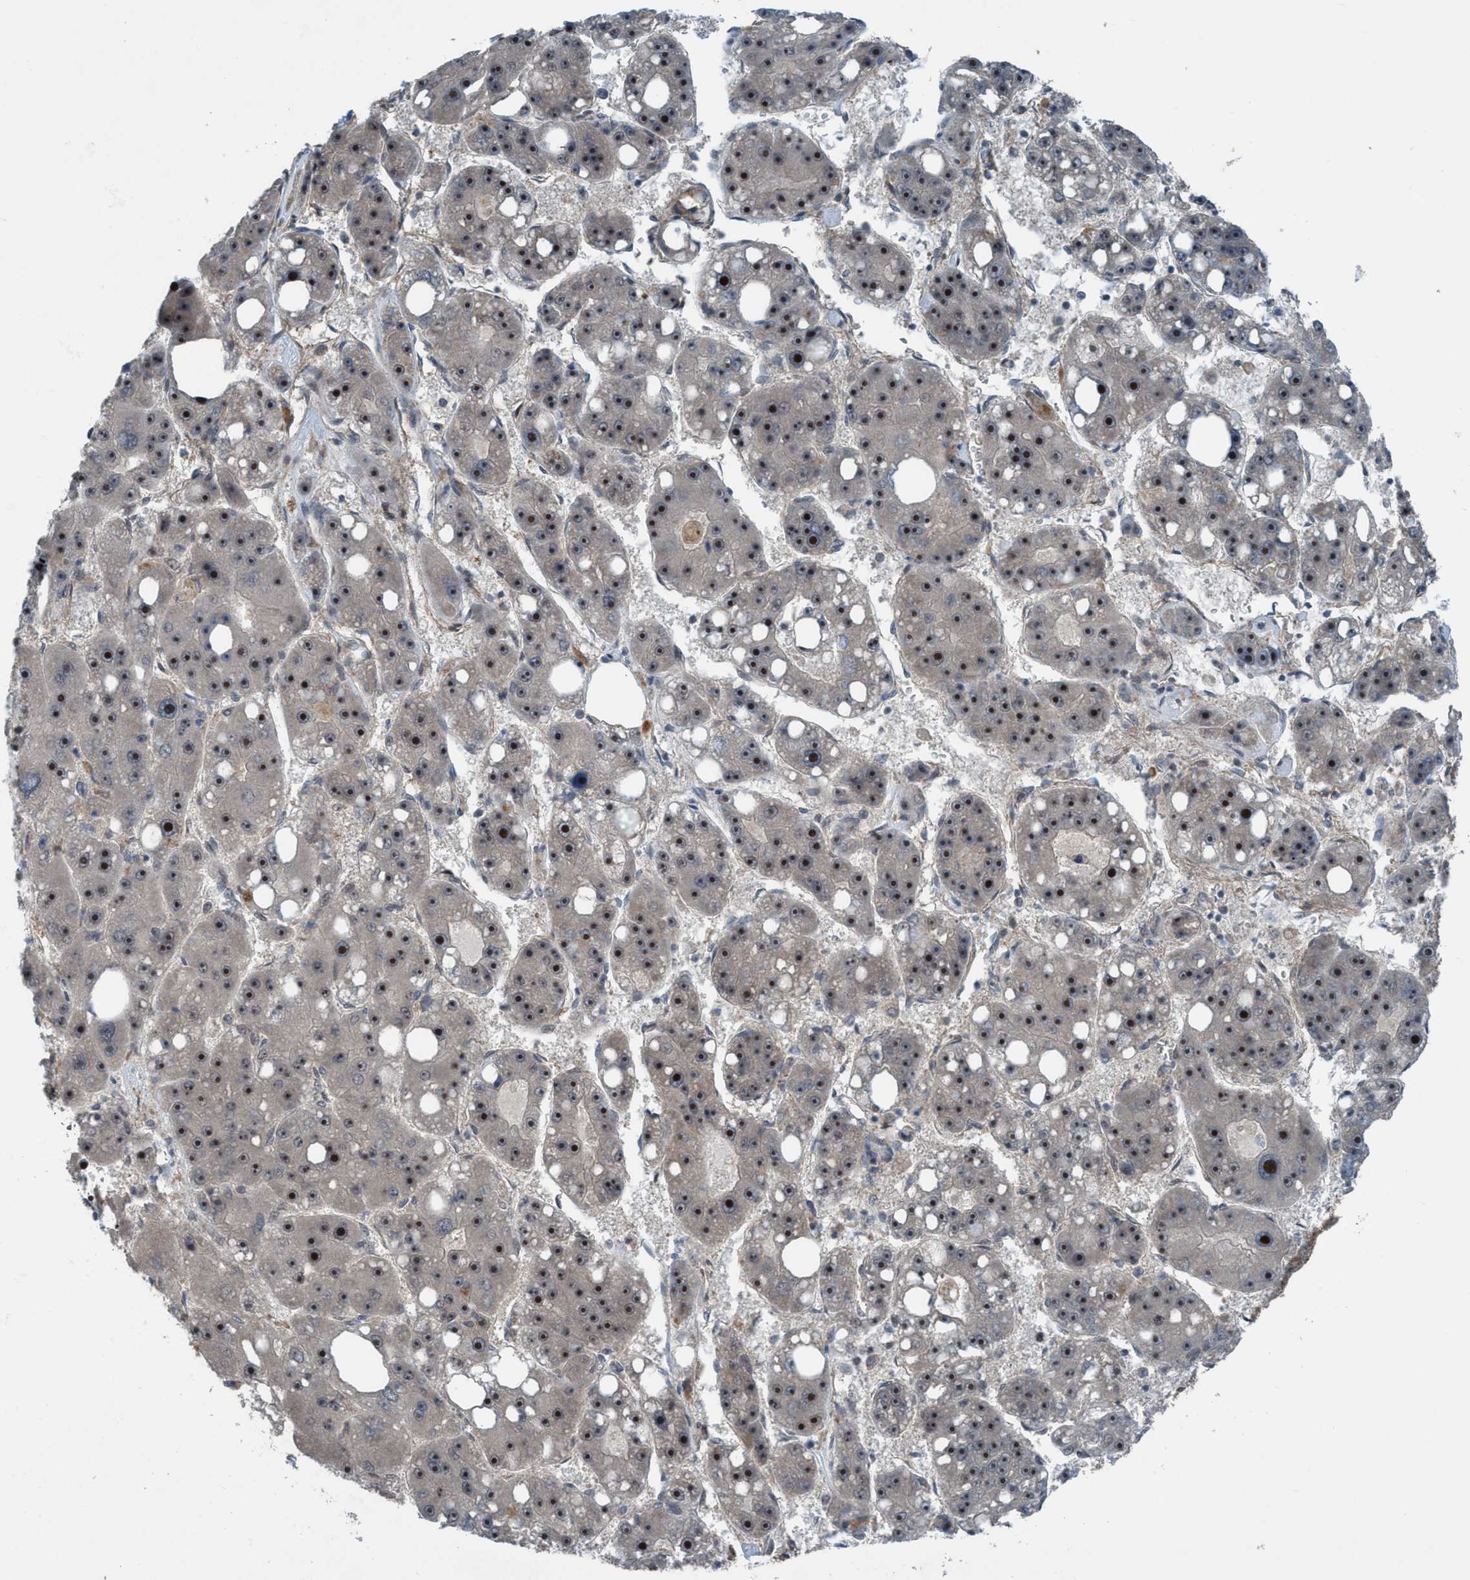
{"staining": {"intensity": "strong", "quantity": ">75%", "location": "nuclear"}, "tissue": "liver cancer", "cell_type": "Tumor cells", "image_type": "cancer", "snomed": [{"axis": "morphology", "description": "Carcinoma, Hepatocellular, NOS"}, {"axis": "topography", "description": "Liver"}], "caption": "This image shows IHC staining of human liver cancer, with high strong nuclear staining in approximately >75% of tumor cells.", "gene": "NISCH", "patient": {"sex": "female", "age": 61}}